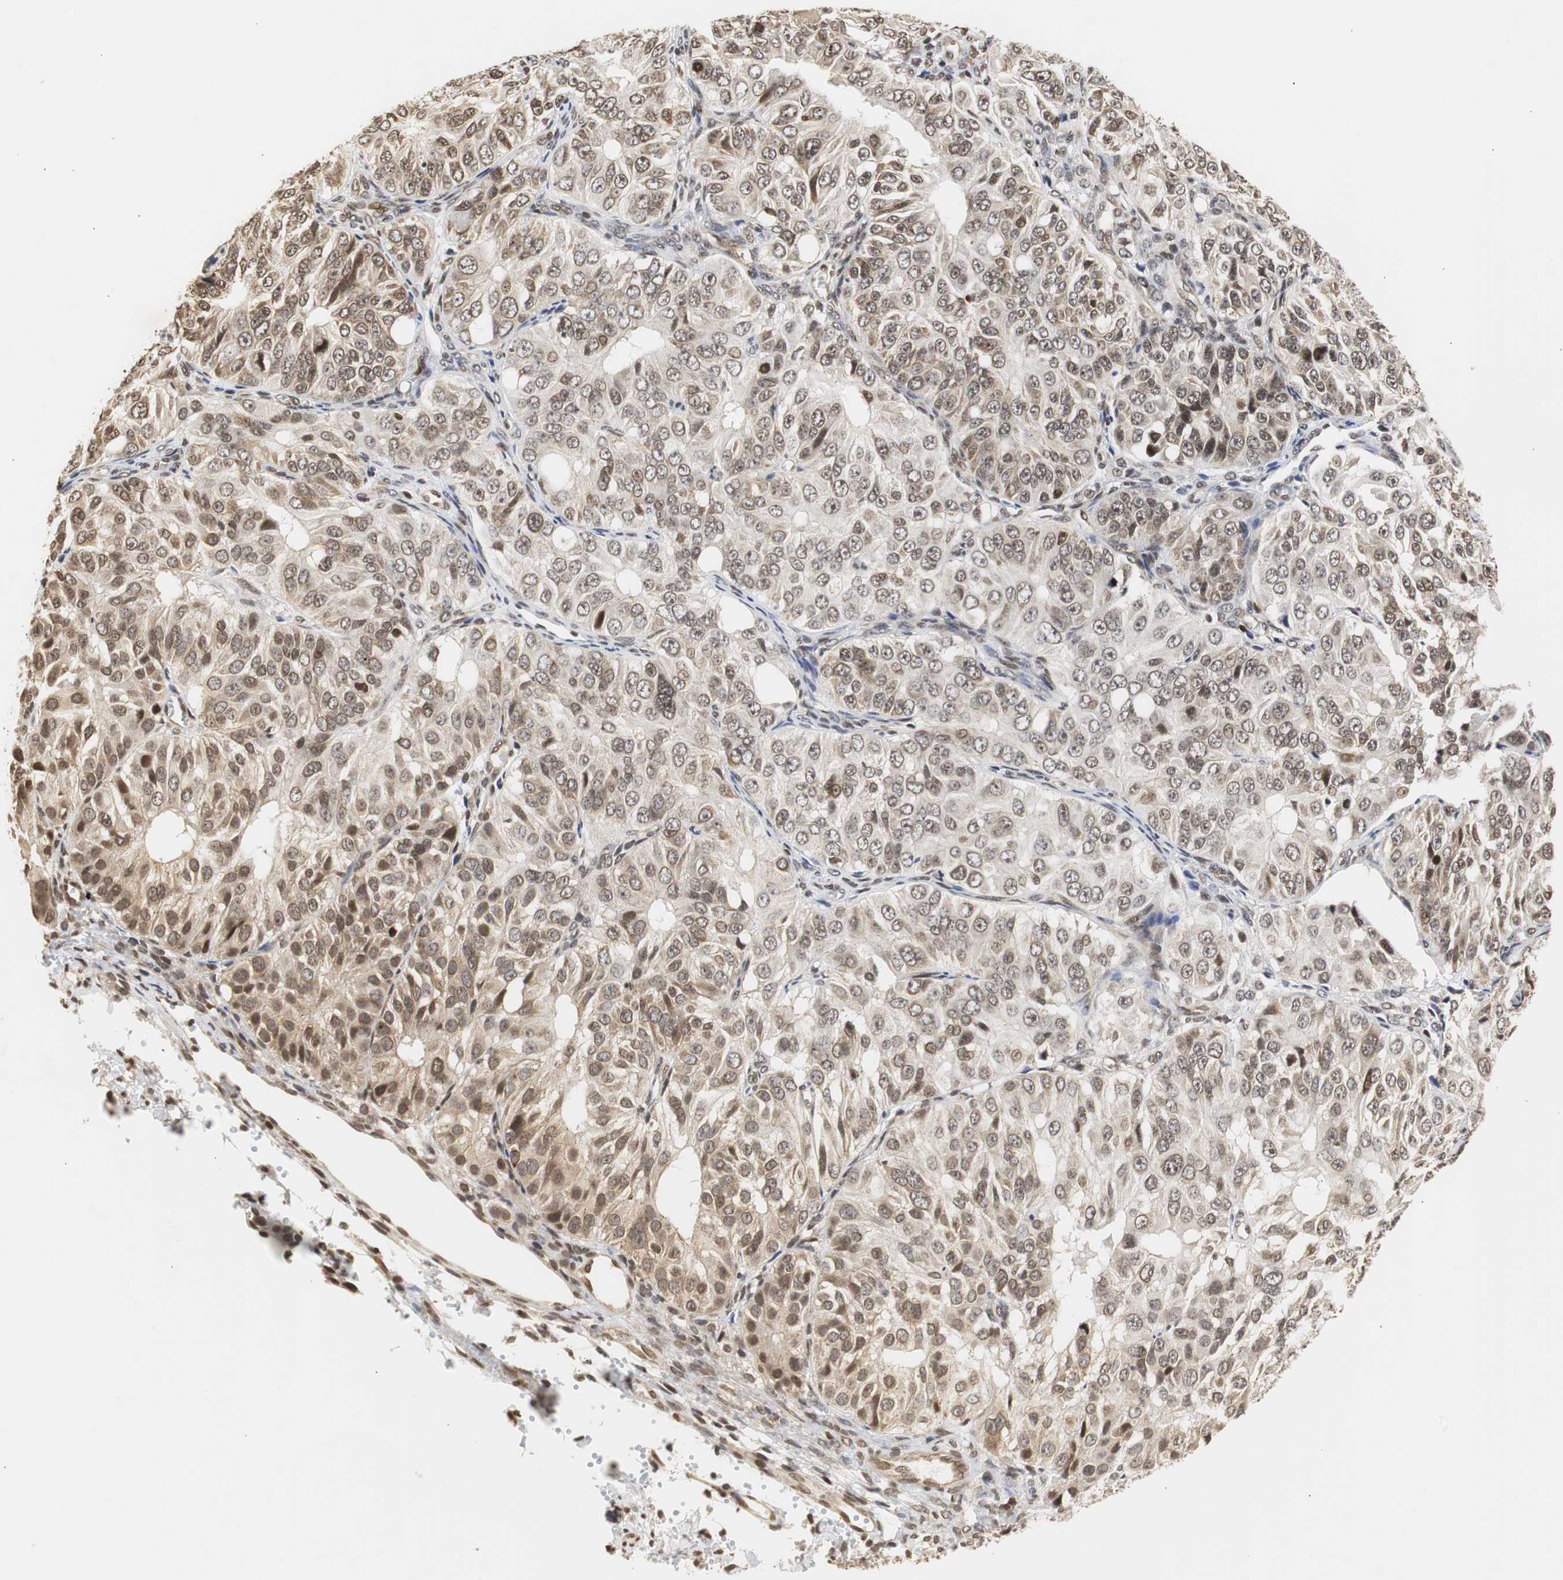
{"staining": {"intensity": "moderate", "quantity": ">75%", "location": "nuclear"}, "tissue": "ovarian cancer", "cell_type": "Tumor cells", "image_type": "cancer", "snomed": [{"axis": "morphology", "description": "Carcinoma, endometroid"}, {"axis": "topography", "description": "Ovary"}], "caption": "Protein expression analysis of endometroid carcinoma (ovarian) demonstrates moderate nuclear expression in about >75% of tumor cells. (brown staining indicates protein expression, while blue staining denotes nuclei).", "gene": "ZFC3H1", "patient": {"sex": "female", "age": 51}}